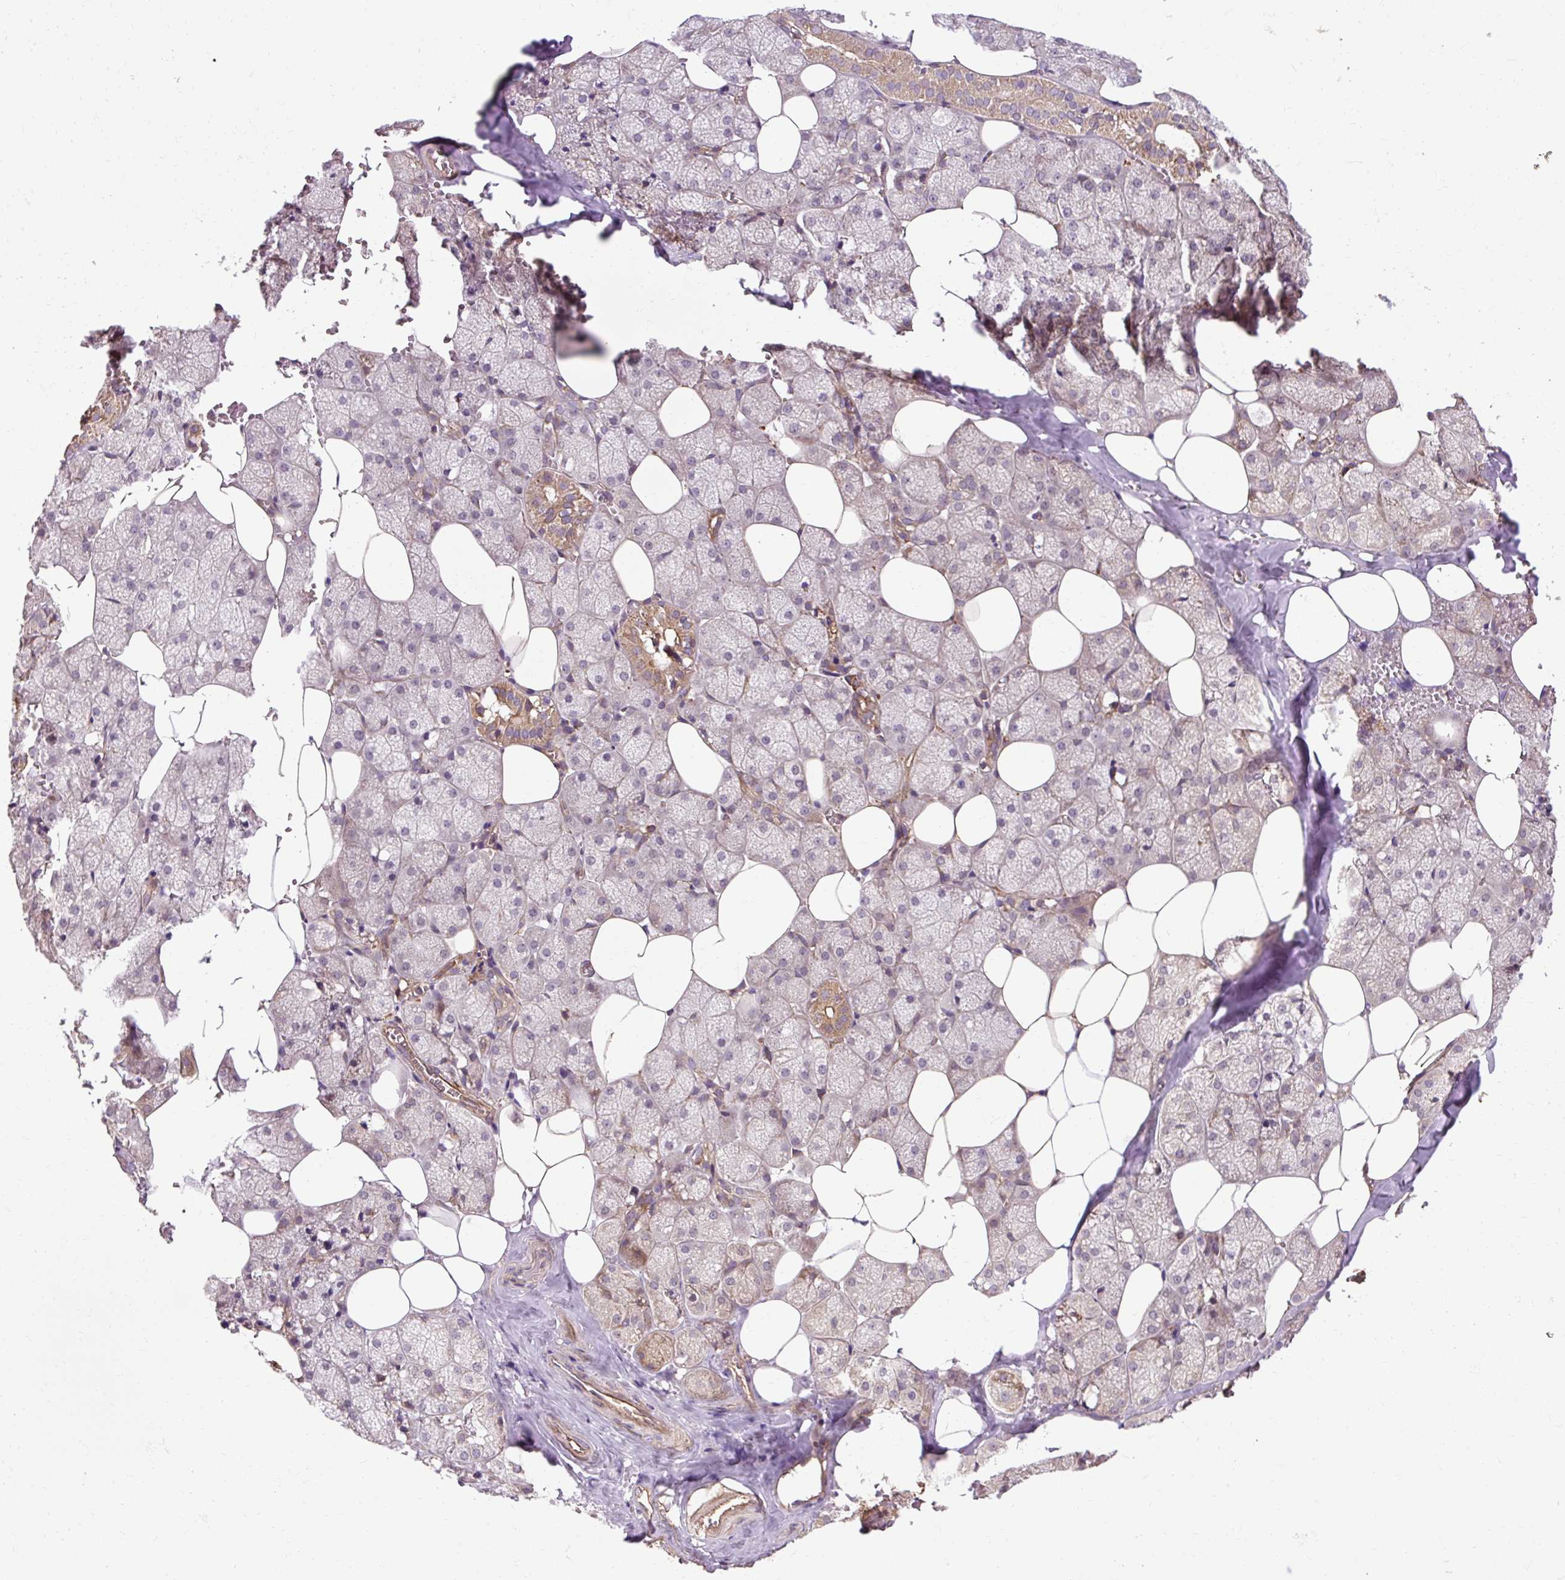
{"staining": {"intensity": "moderate", "quantity": ">75%", "location": "cytoplasmic/membranous"}, "tissue": "salivary gland", "cell_type": "Glandular cells", "image_type": "normal", "snomed": [{"axis": "morphology", "description": "Normal tissue, NOS"}, {"axis": "topography", "description": "Salivary gland"}, {"axis": "topography", "description": "Peripheral nerve tissue"}], "caption": "A brown stain highlights moderate cytoplasmic/membranous expression of a protein in glandular cells of benign human salivary gland.", "gene": "FLRT1", "patient": {"sex": "male", "age": 38}}